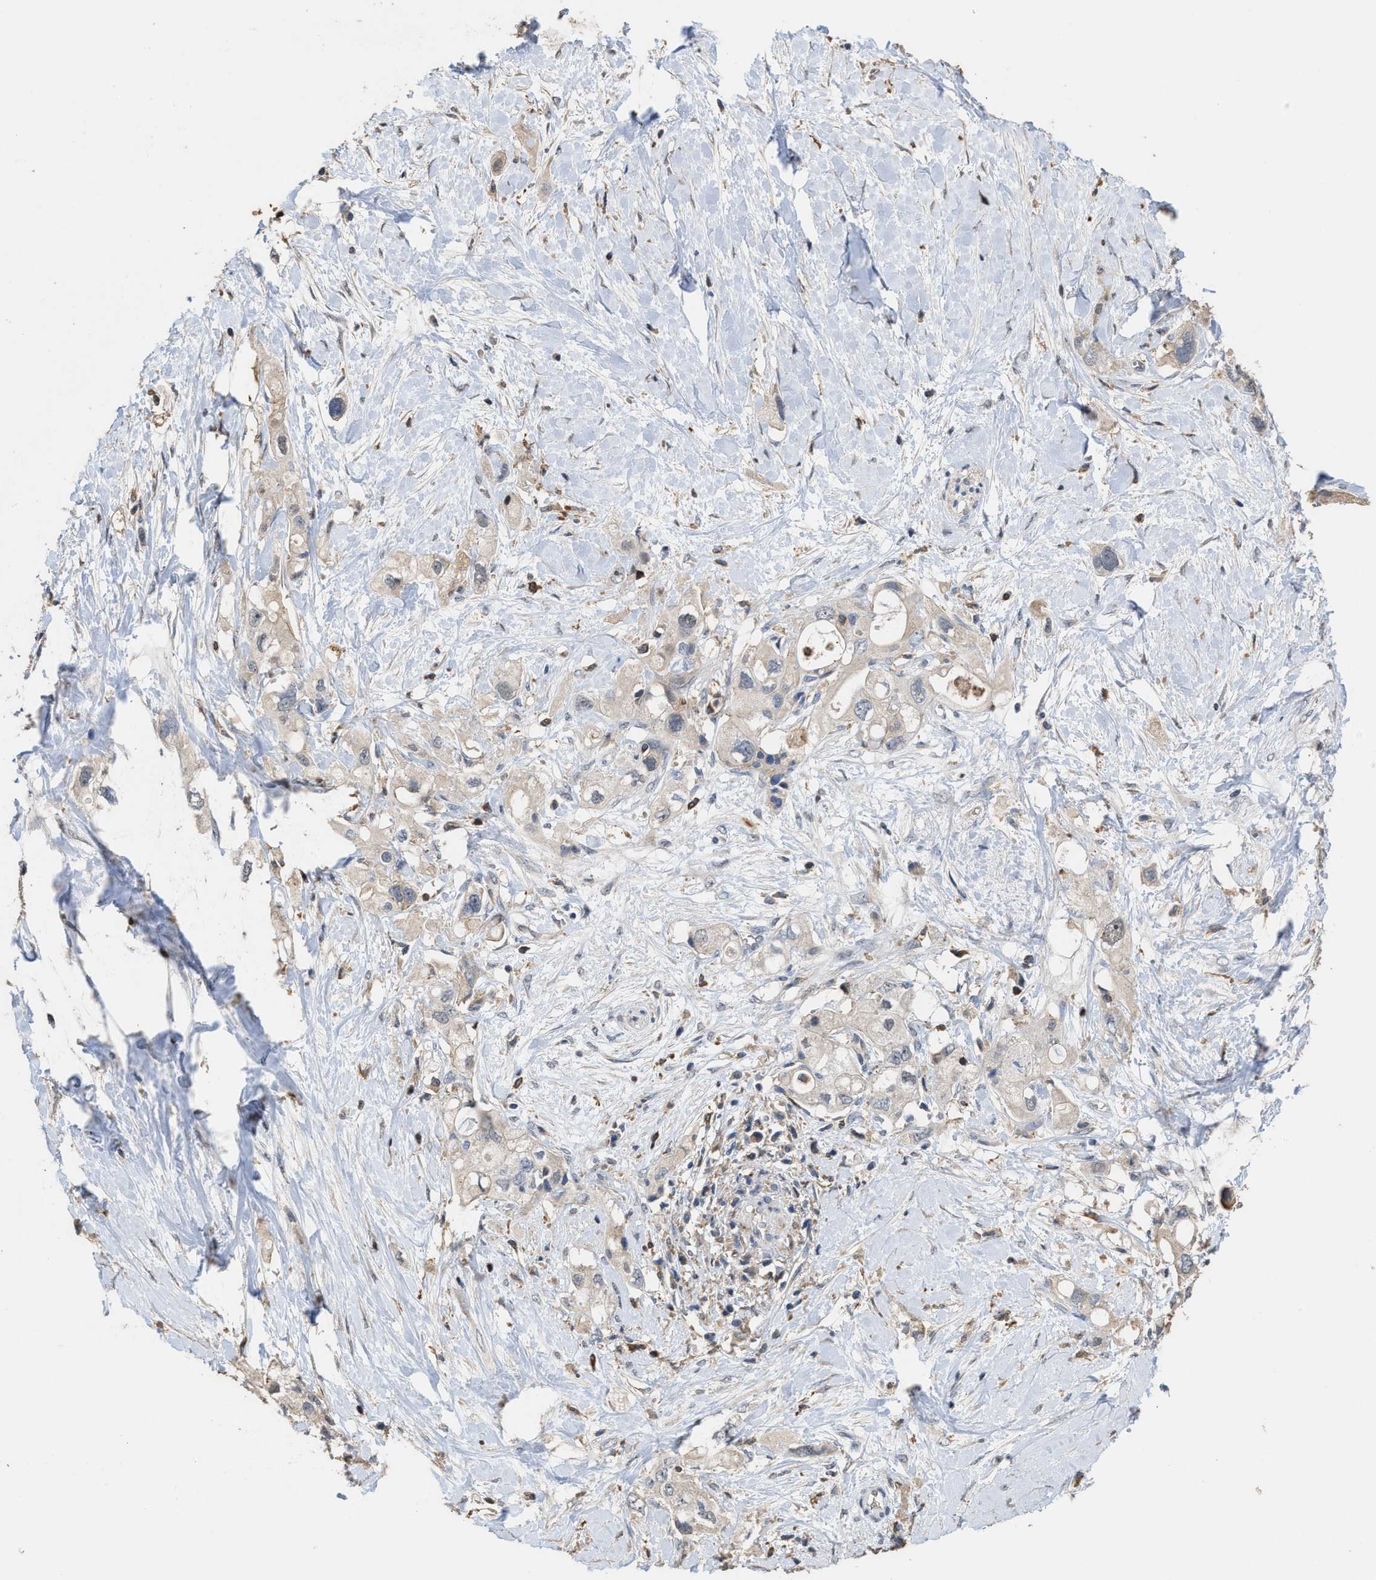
{"staining": {"intensity": "negative", "quantity": "none", "location": "none"}, "tissue": "pancreatic cancer", "cell_type": "Tumor cells", "image_type": "cancer", "snomed": [{"axis": "morphology", "description": "Adenocarcinoma, NOS"}, {"axis": "topography", "description": "Pancreas"}], "caption": "The micrograph exhibits no staining of tumor cells in pancreatic adenocarcinoma. The staining is performed using DAB brown chromogen with nuclei counter-stained in using hematoxylin.", "gene": "TDRKH", "patient": {"sex": "female", "age": 56}}